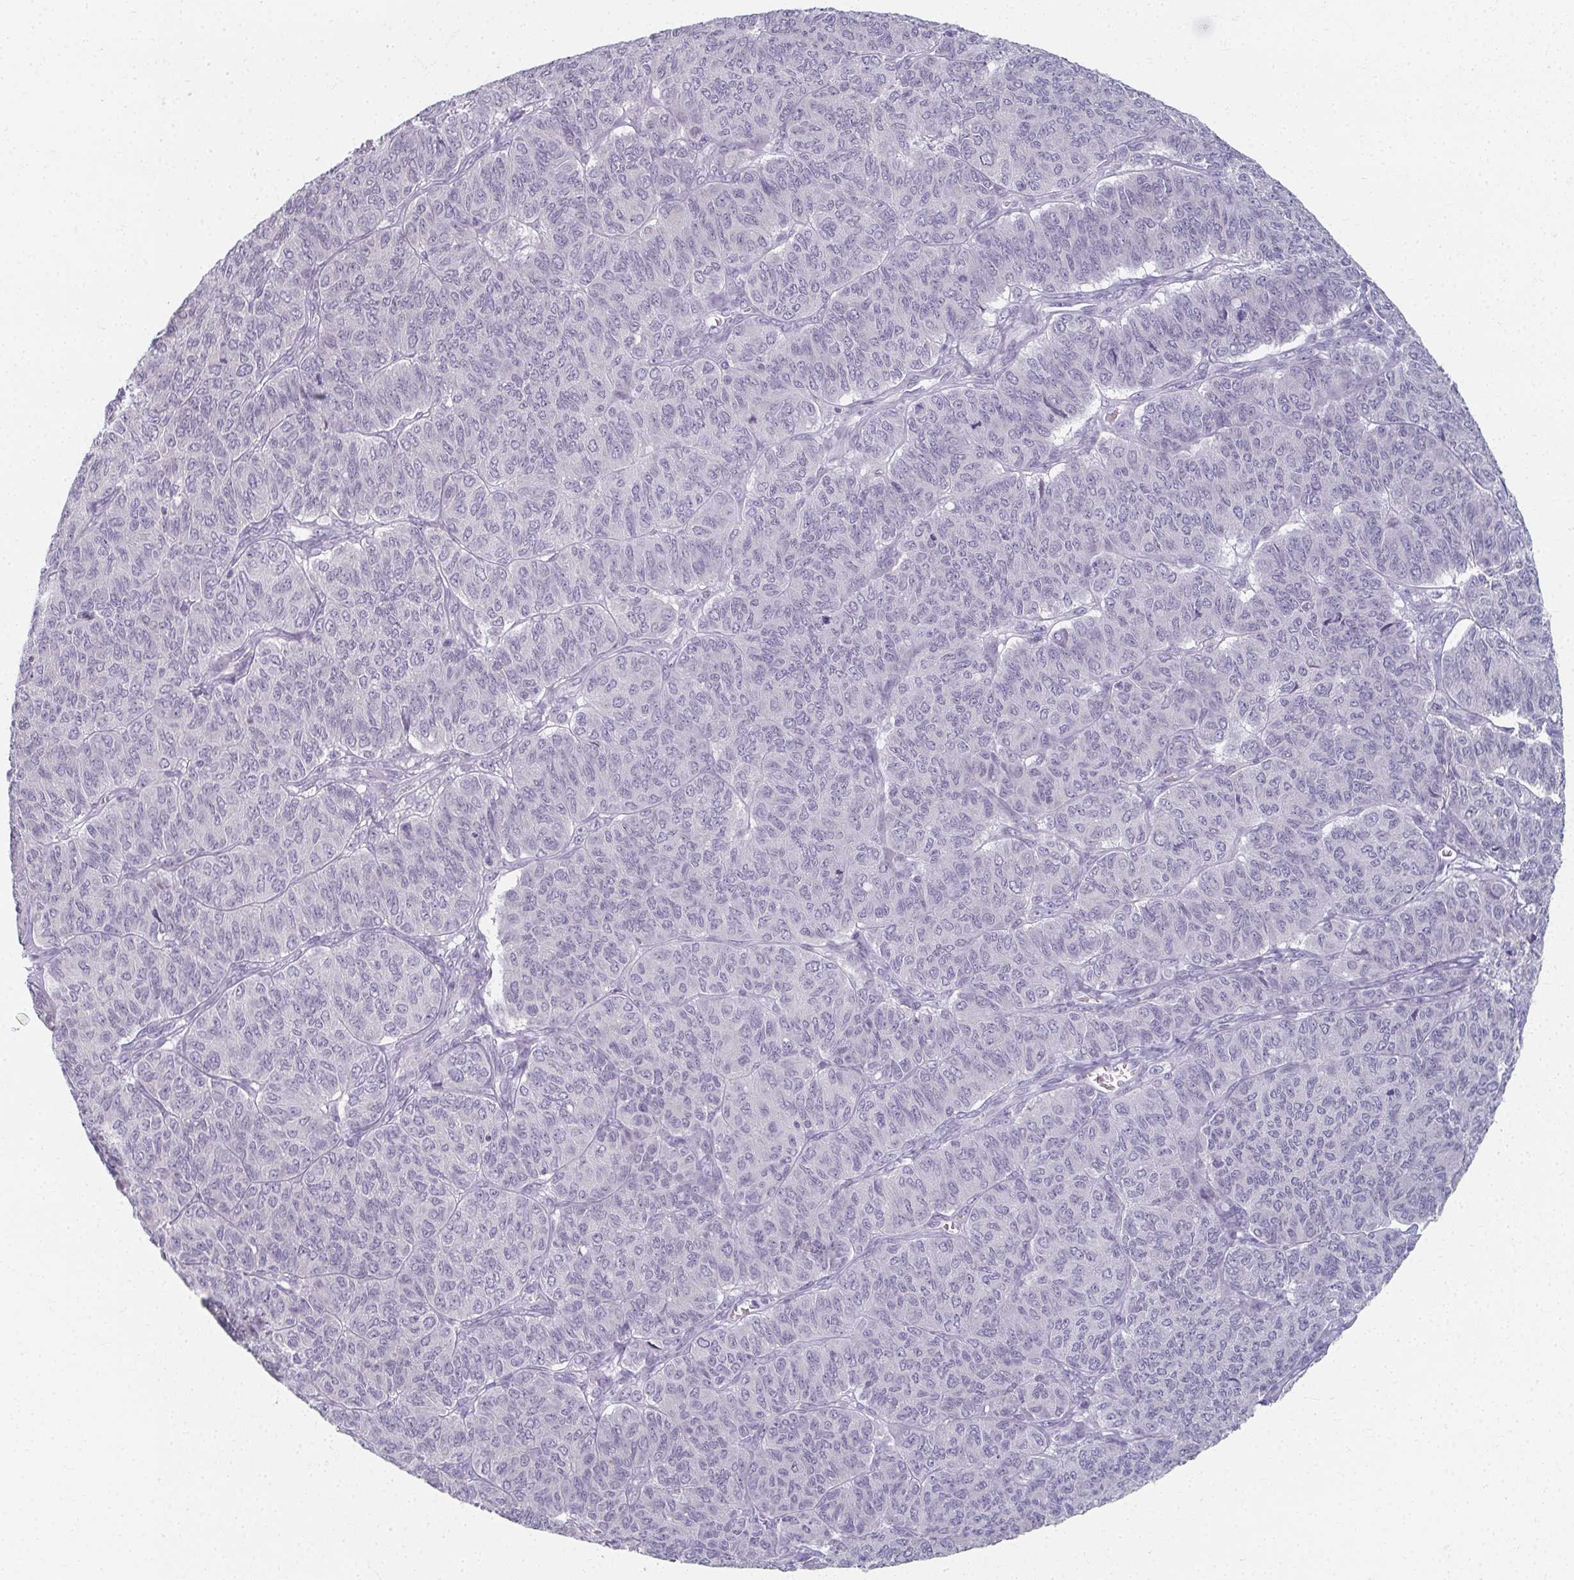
{"staining": {"intensity": "negative", "quantity": "none", "location": "none"}, "tissue": "ovarian cancer", "cell_type": "Tumor cells", "image_type": "cancer", "snomed": [{"axis": "morphology", "description": "Carcinoma, endometroid"}, {"axis": "topography", "description": "Ovary"}], "caption": "Tumor cells are negative for brown protein staining in ovarian cancer (endometroid carcinoma).", "gene": "CAMKV", "patient": {"sex": "female", "age": 80}}